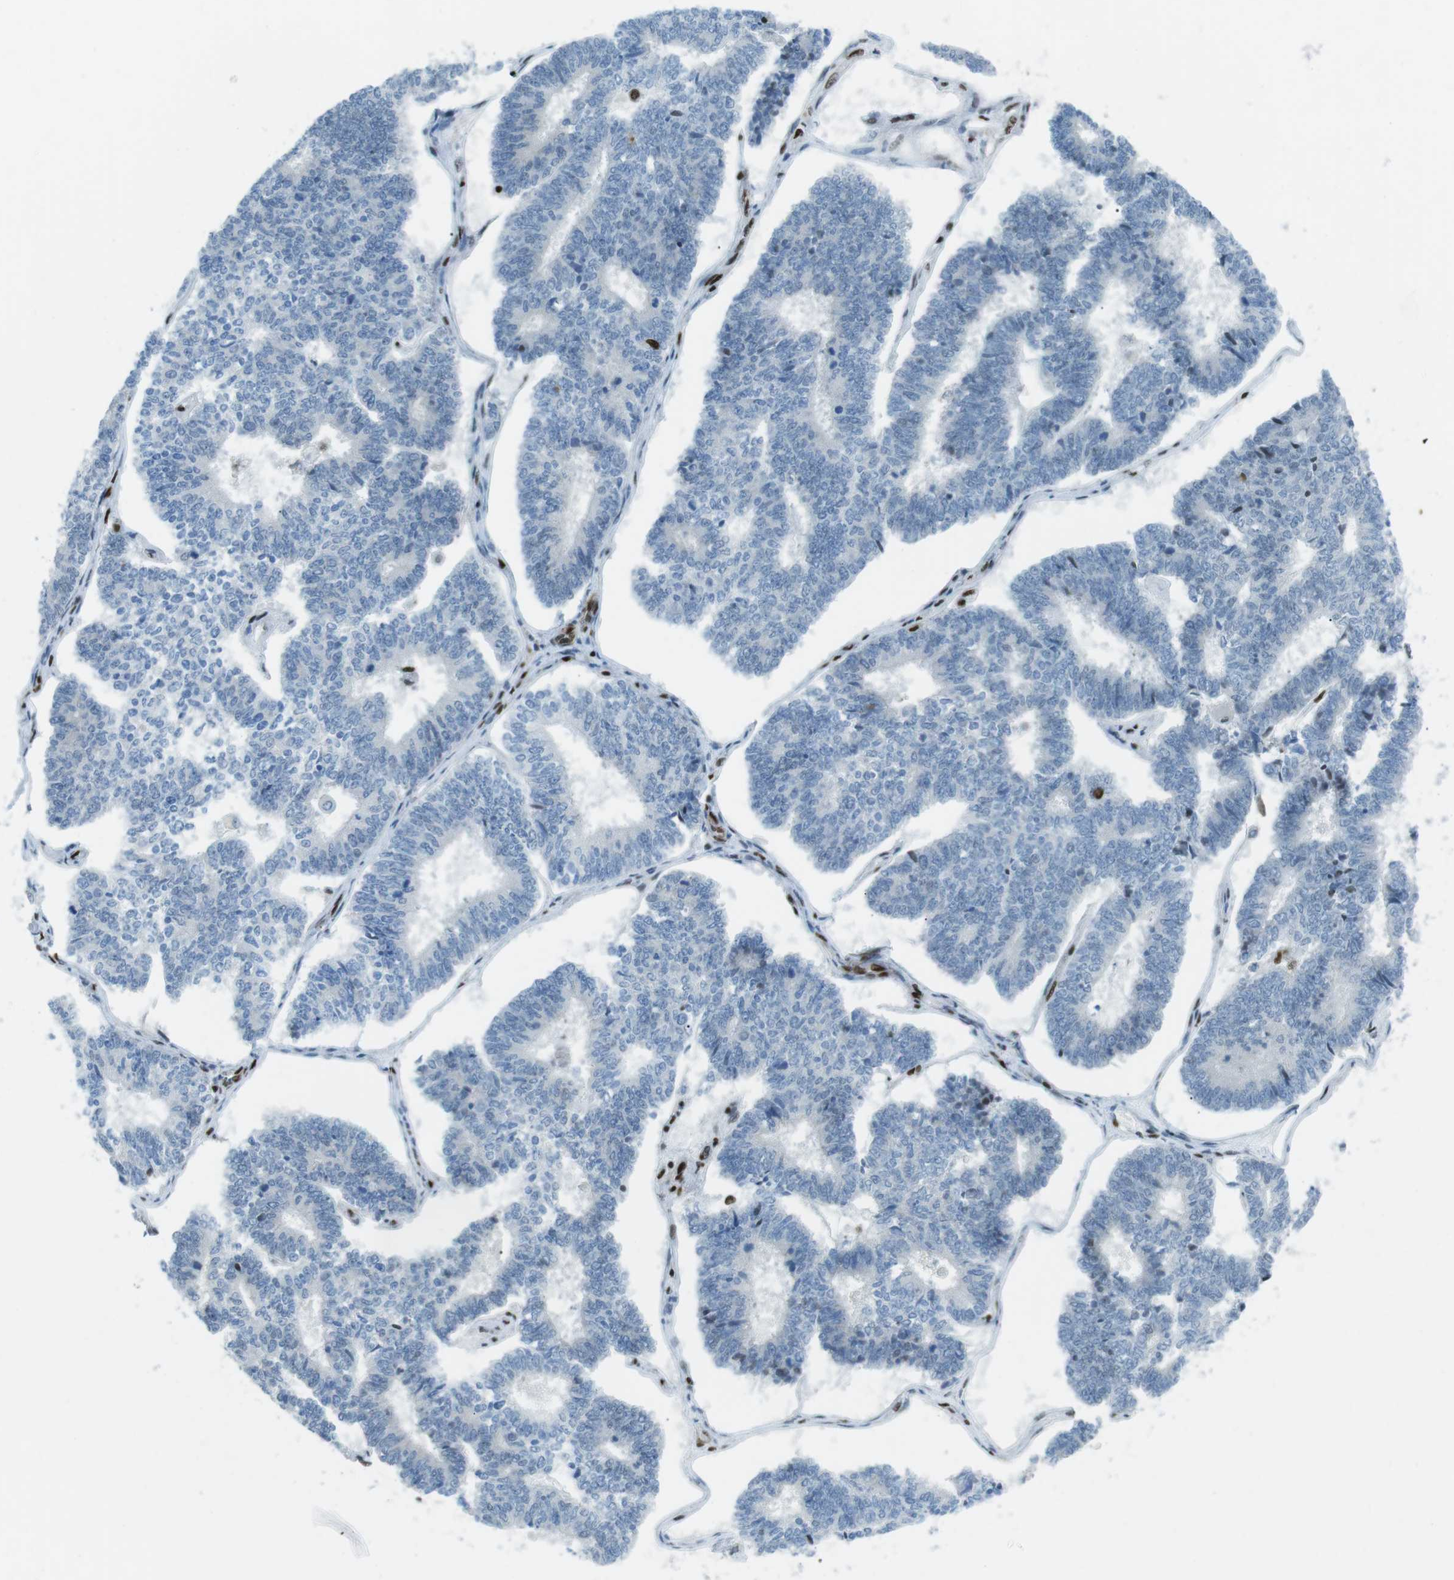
{"staining": {"intensity": "negative", "quantity": "none", "location": "none"}, "tissue": "endometrial cancer", "cell_type": "Tumor cells", "image_type": "cancer", "snomed": [{"axis": "morphology", "description": "Adenocarcinoma, NOS"}, {"axis": "topography", "description": "Endometrium"}], "caption": "Immunohistochemistry micrograph of neoplastic tissue: adenocarcinoma (endometrial) stained with DAB reveals no significant protein expression in tumor cells.", "gene": "ARID1A", "patient": {"sex": "female", "age": 70}}